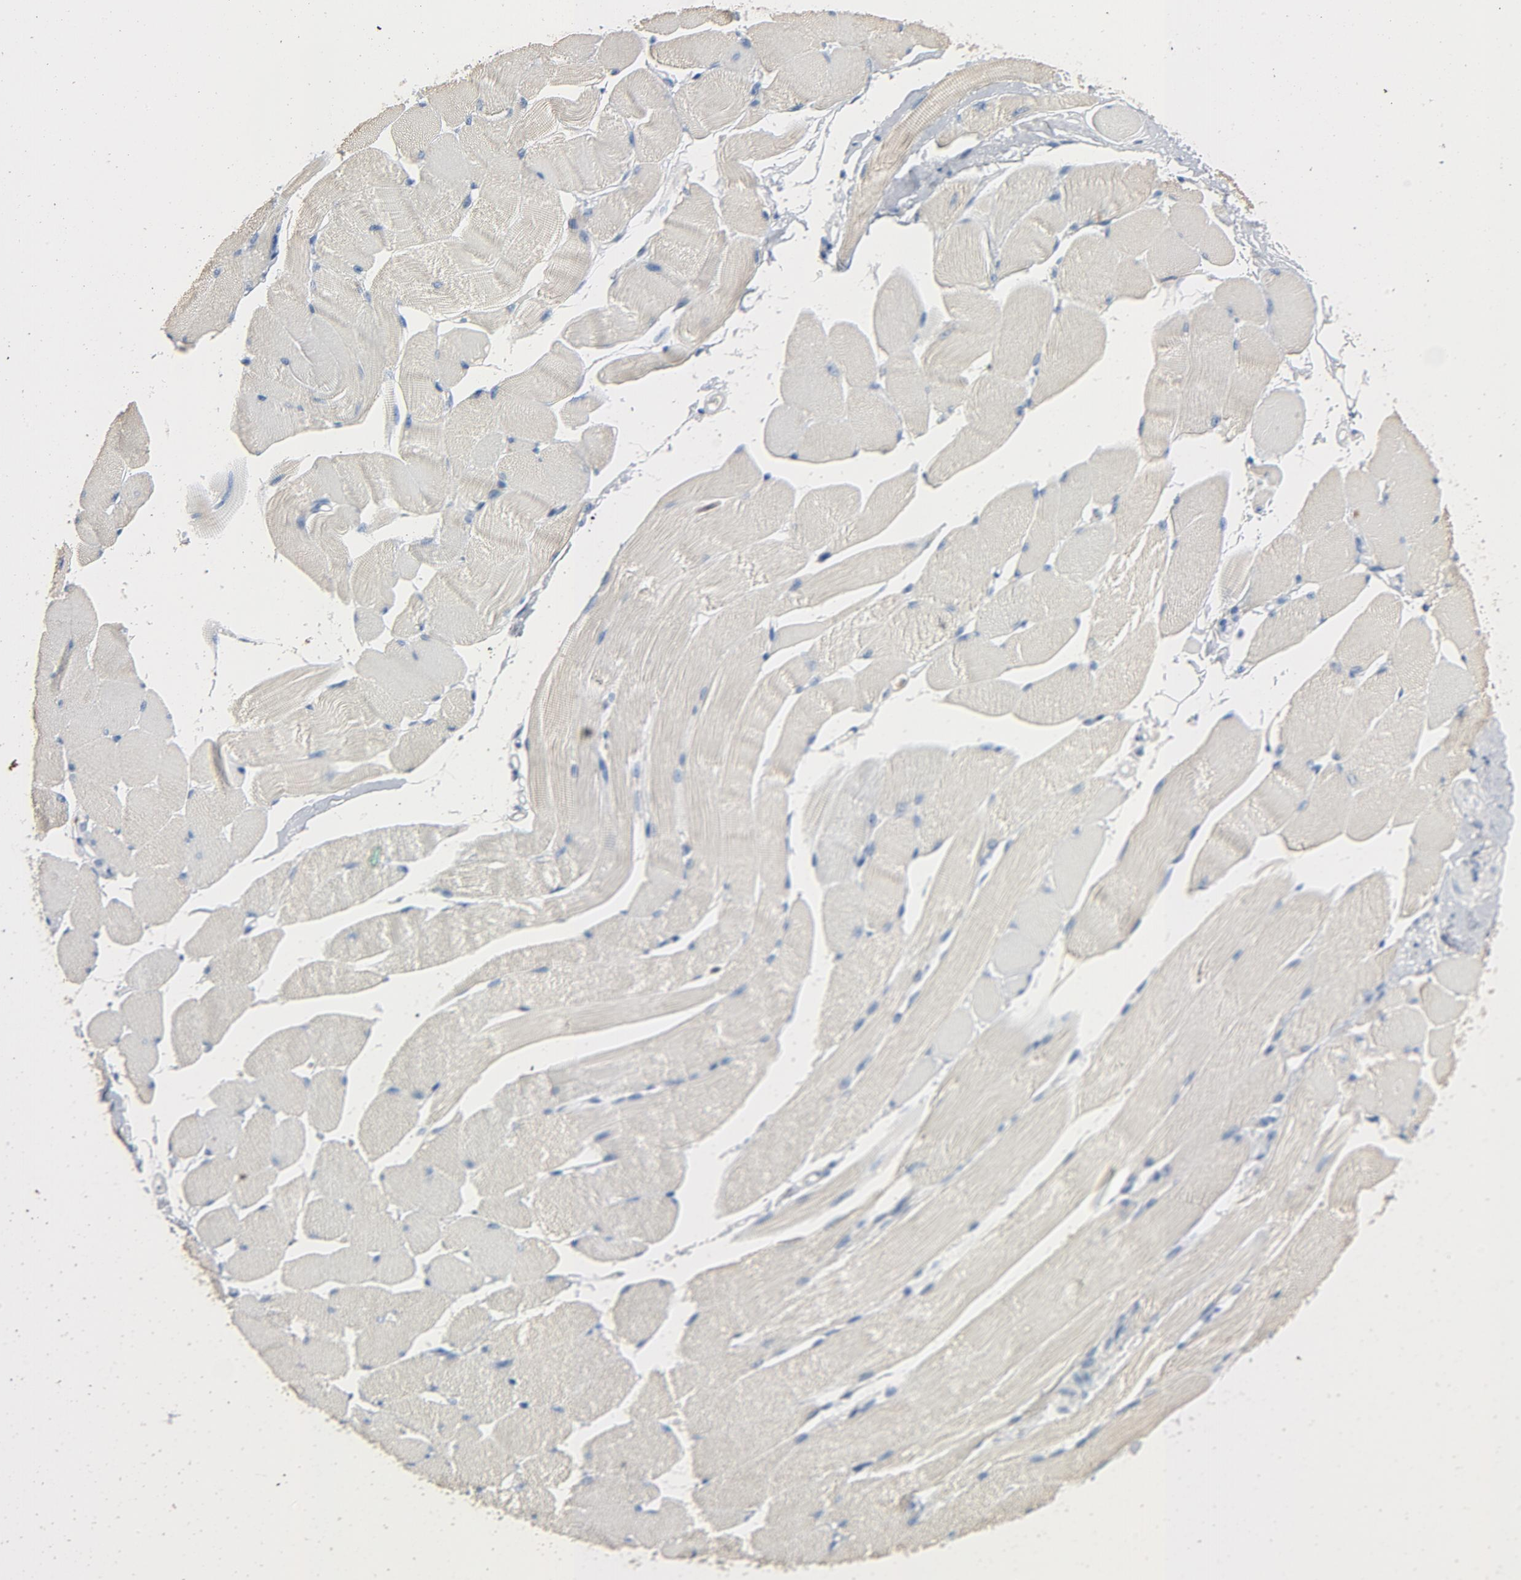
{"staining": {"intensity": "negative", "quantity": "none", "location": "none"}, "tissue": "skeletal muscle", "cell_type": "Myocytes", "image_type": "normal", "snomed": [{"axis": "morphology", "description": "Normal tissue, NOS"}, {"axis": "topography", "description": "Skeletal muscle"}, {"axis": "topography", "description": "Peripheral nerve tissue"}], "caption": "Human skeletal muscle stained for a protein using IHC reveals no positivity in myocytes.", "gene": "LCK", "patient": {"sex": "female", "age": 84}}